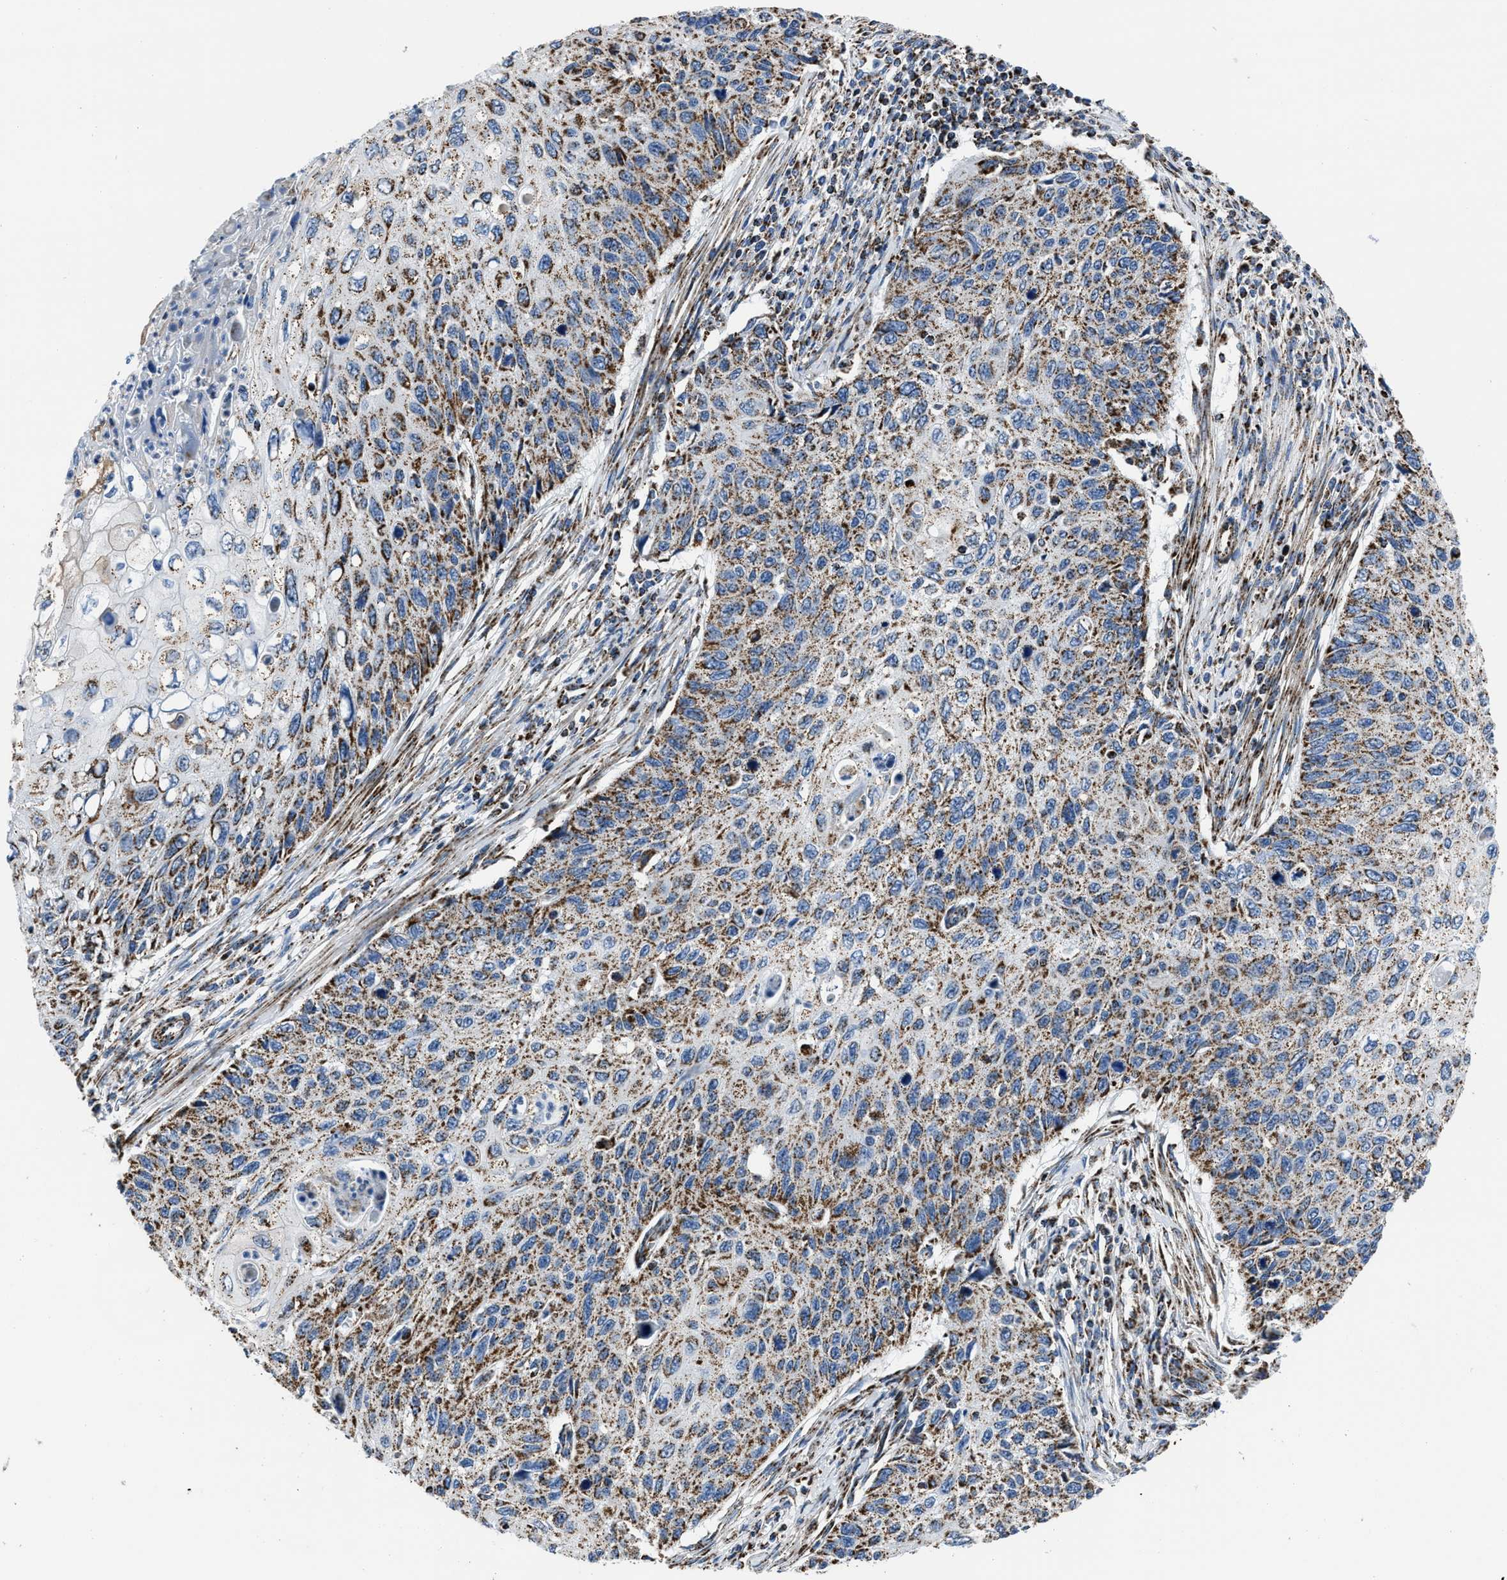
{"staining": {"intensity": "moderate", "quantity": ">75%", "location": "cytoplasmic/membranous"}, "tissue": "cervical cancer", "cell_type": "Tumor cells", "image_type": "cancer", "snomed": [{"axis": "morphology", "description": "Squamous cell carcinoma, NOS"}, {"axis": "topography", "description": "Cervix"}], "caption": "Protein expression analysis of cervical squamous cell carcinoma exhibits moderate cytoplasmic/membranous positivity in about >75% of tumor cells. The staining was performed using DAB (3,3'-diaminobenzidine) to visualize the protein expression in brown, while the nuclei were stained in blue with hematoxylin (Magnification: 20x).", "gene": "NSD3", "patient": {"sex": "female", "age": 70}}